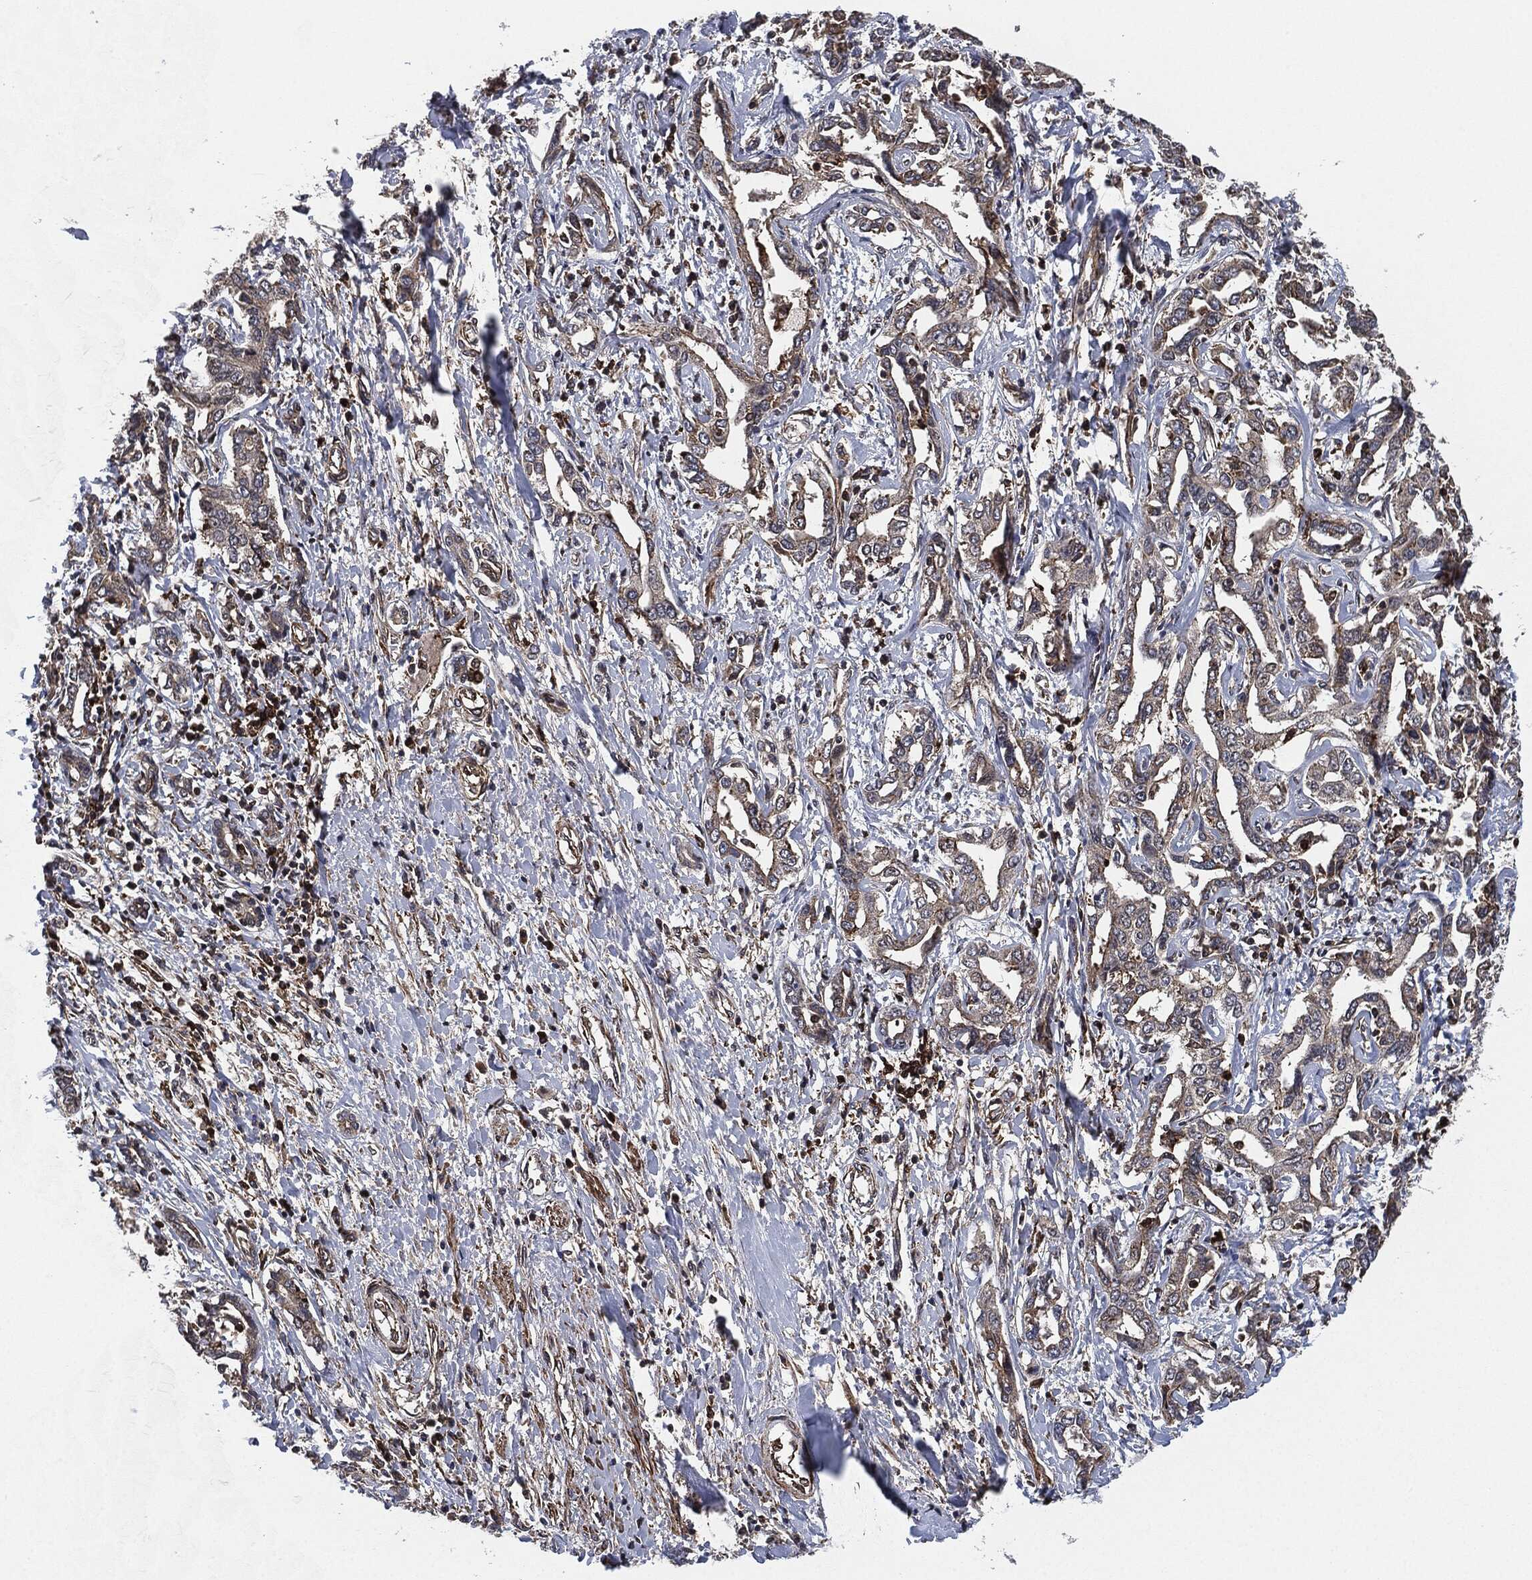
{"staining": {"intensity": "weak", "quantity": "25%-75%", "location": "cytoplasmic/membranous"}, "tissue": "liver cancer", "cell_type": "Tumor cells", "image_type": "cancer", "snomed": [{"axis": "morphology", "description": "Cholangiocarcinoma"}, {"axis": "topography", "description": "Liver"}], "caption": "Tumor cells reveal low levels of weak cytoplasmic/membranous positivity in approximately 25%-75% of cells in cholangiocarcinoma (liver).", "gene": "UBR1", "patient": {"sex": "male", "age": 59}}